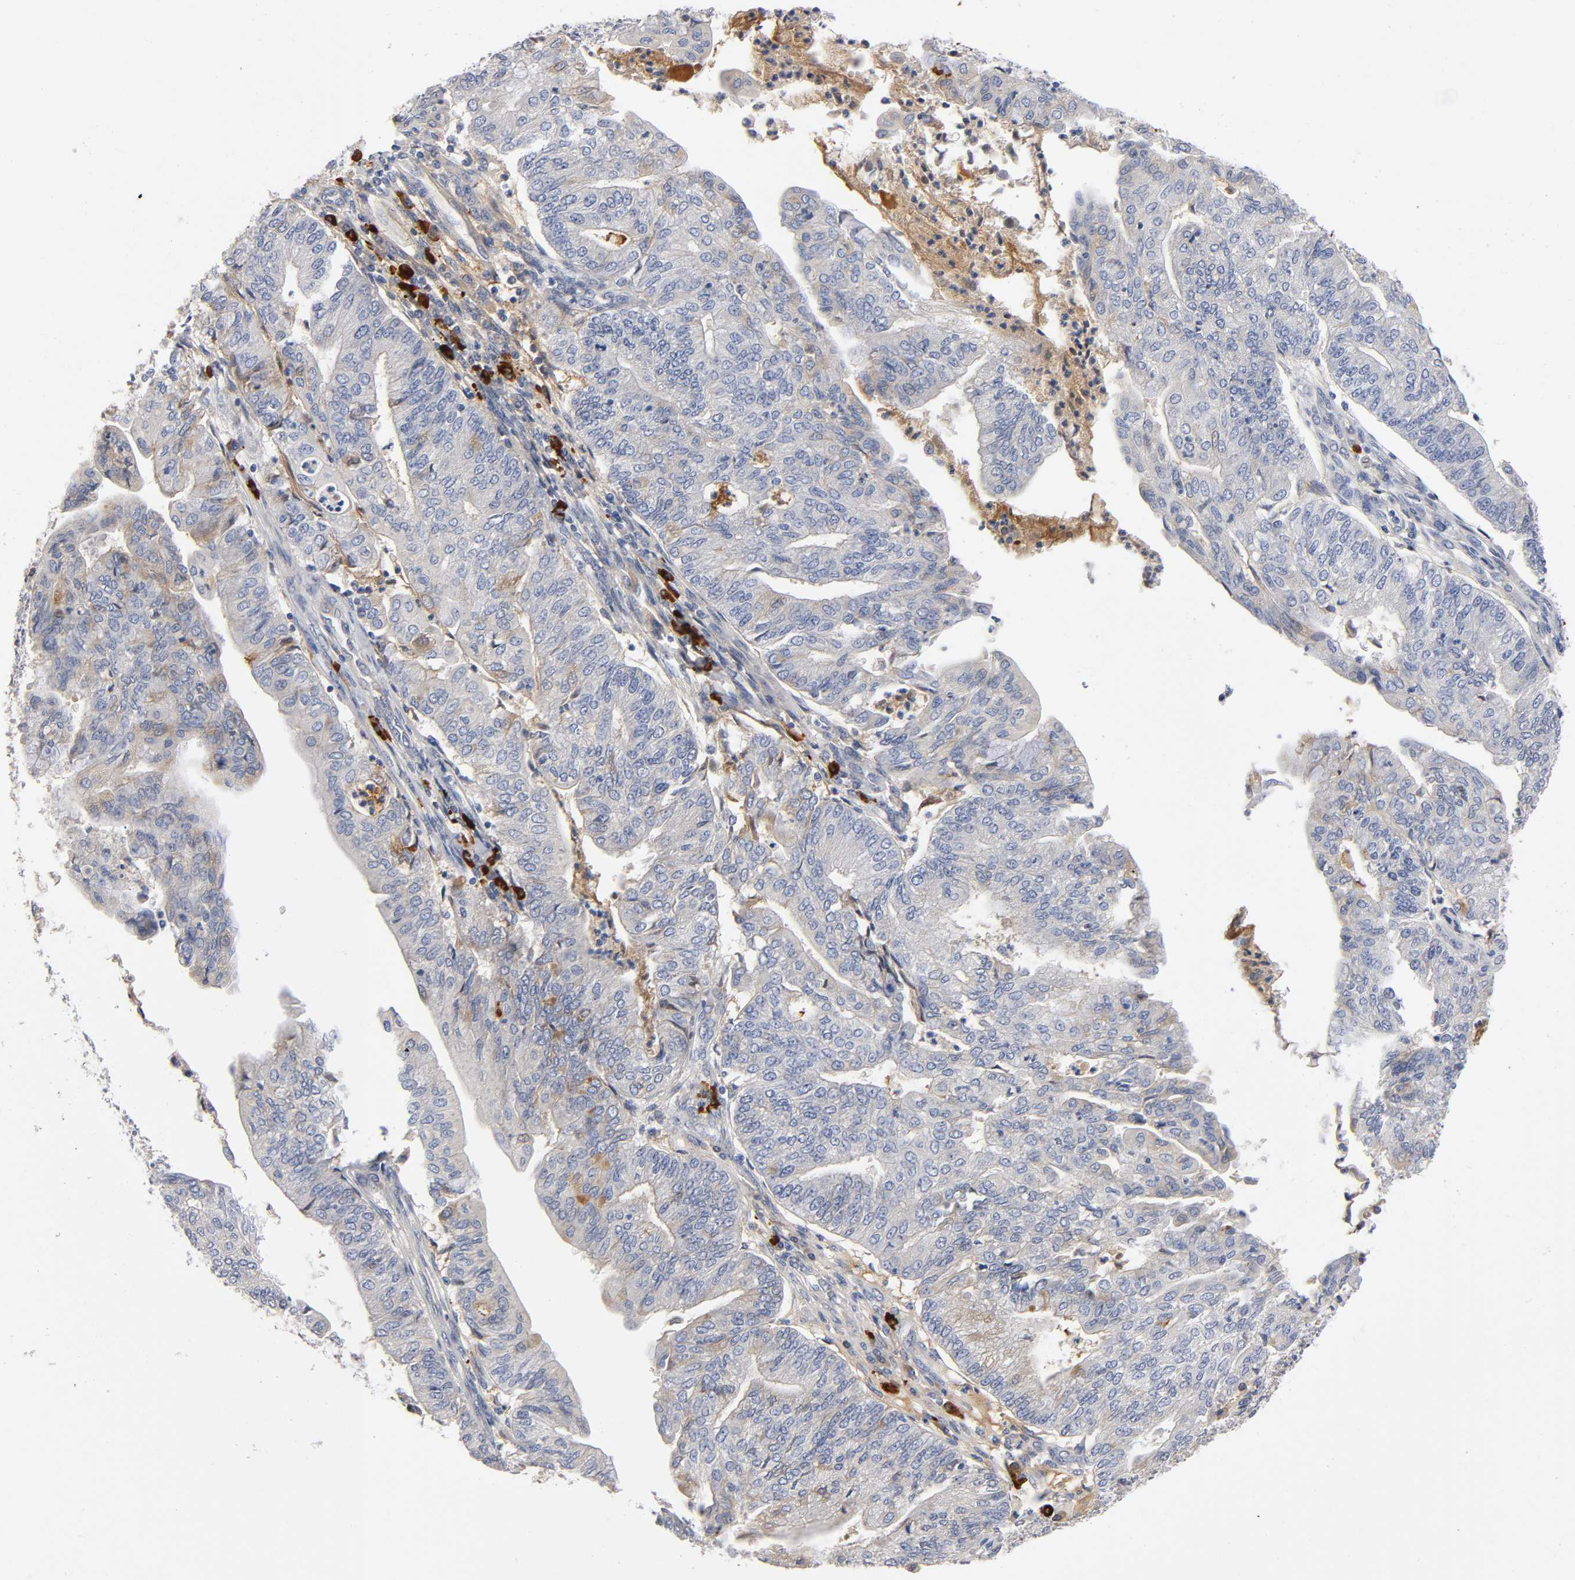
{"staining": {"intensity": "weak", "quantity": "25%-75%", "location": "cytoplasmic/membranous"}, "tissue": "endometrial cancer", "cell_type": "Tumor cells", "image_type": "cancer", "snomed": [{"axis": "morphology", "description": "Adenocarcinoma, NOS"}, {"axis": "topography", "description": "Endometrium"}], "caption": "High-magnification brightfield microscopy of endometrial adenocarcinoma stained with DAB (brown) and counterstained with hematoxylin (blue). tumor cells exhibit weak cytoplasmic/membranous positivity is identified in about25%-75% of cells.", "gene": "NOVA1", "patient": {"sex": "female", "age": 59}}